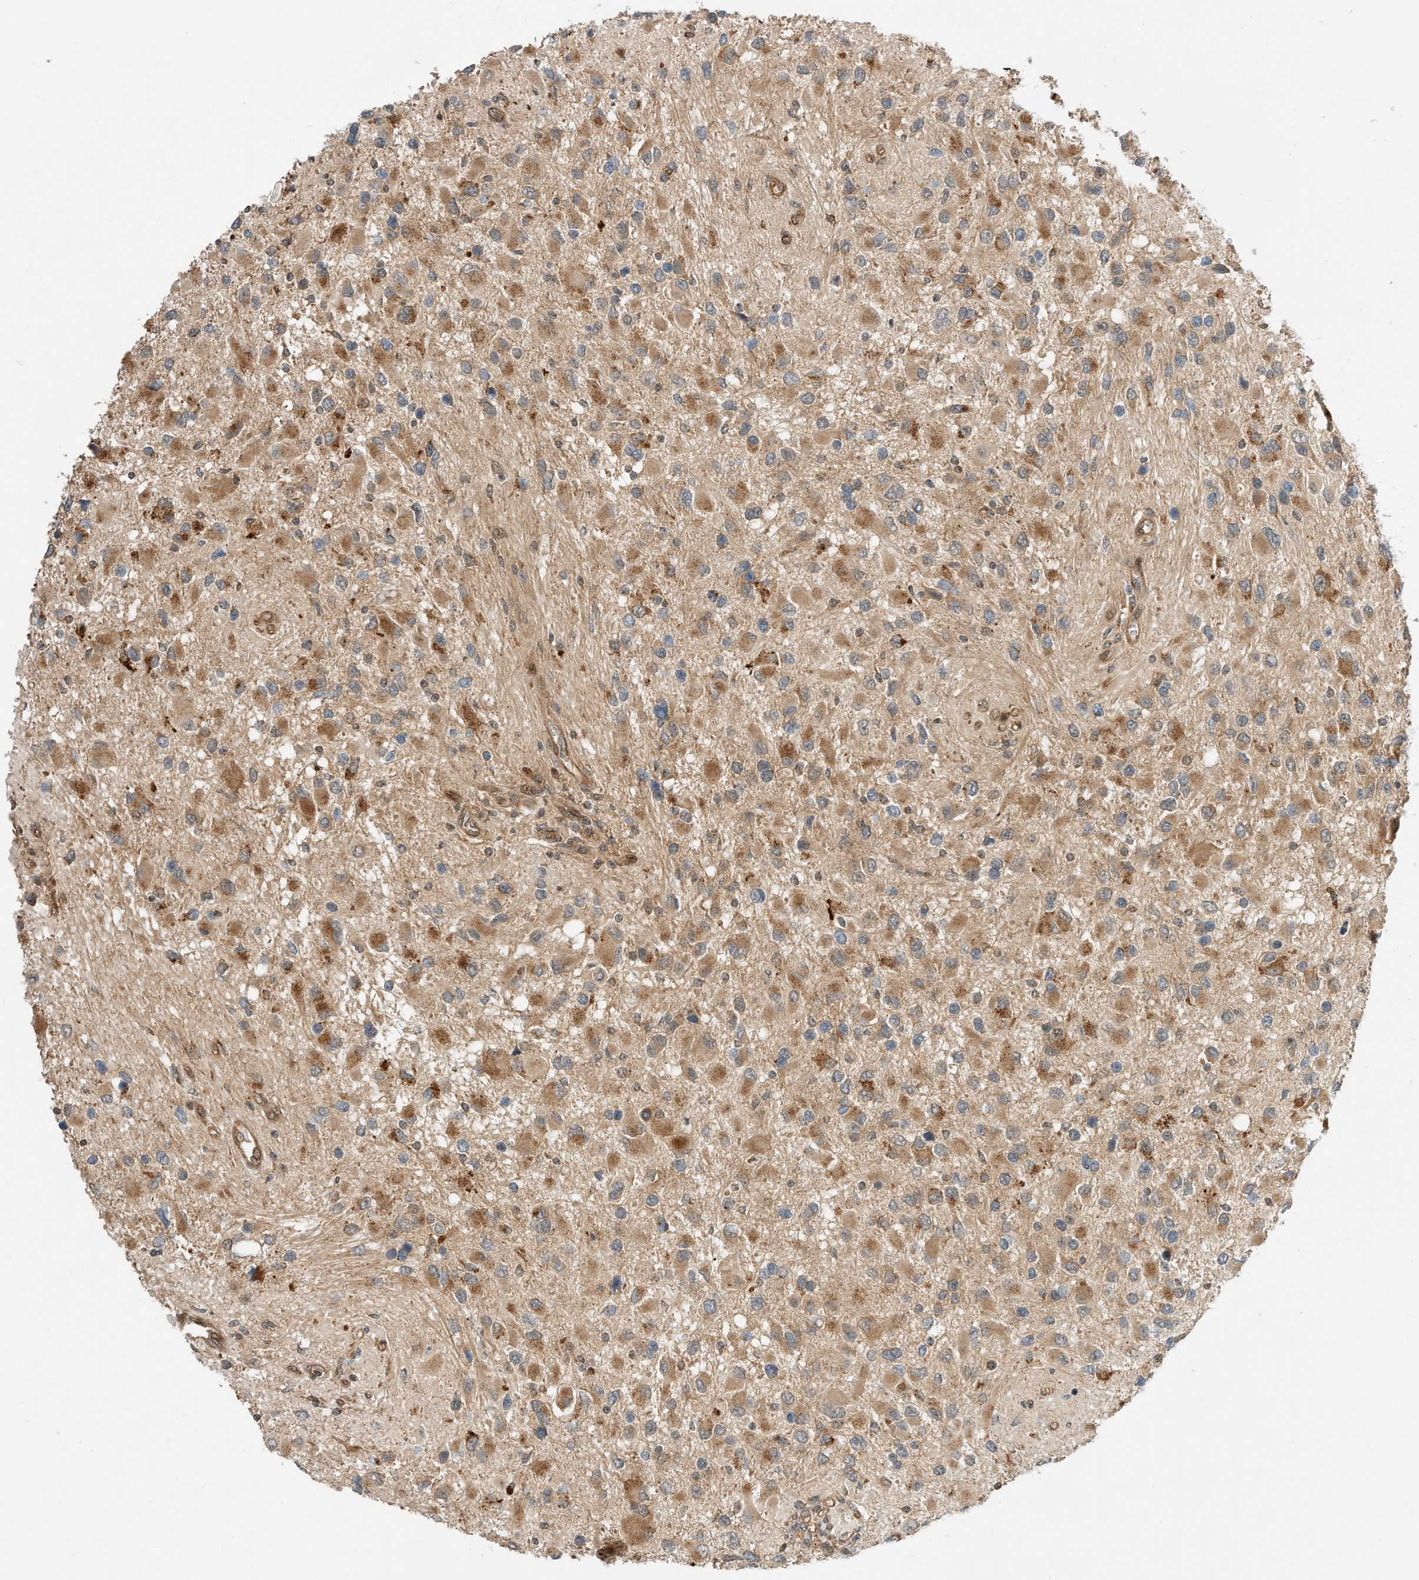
{"staining": {"intensity": "moderate", "quantity": "25%-75%", "location": "cytoplasmic/membranous"}, "tissue": "glioma", "cell_type": "Tumor cells", "image_type": "cancer", "snomed": [{"axis": "morphology", "description": "Glioma, malignant, High grade"}, {"axis": "topography", "description": "Brain"}], "caption": "Immunohistochemical staining of human malignant glioma (high-grade) displays medium levels of moderate cytoplasmic/membranous staining in approximately 25%-75% of tumor cells.", "gene": "CPAMD8", "patient": {"sex": "male", "age": 53}}